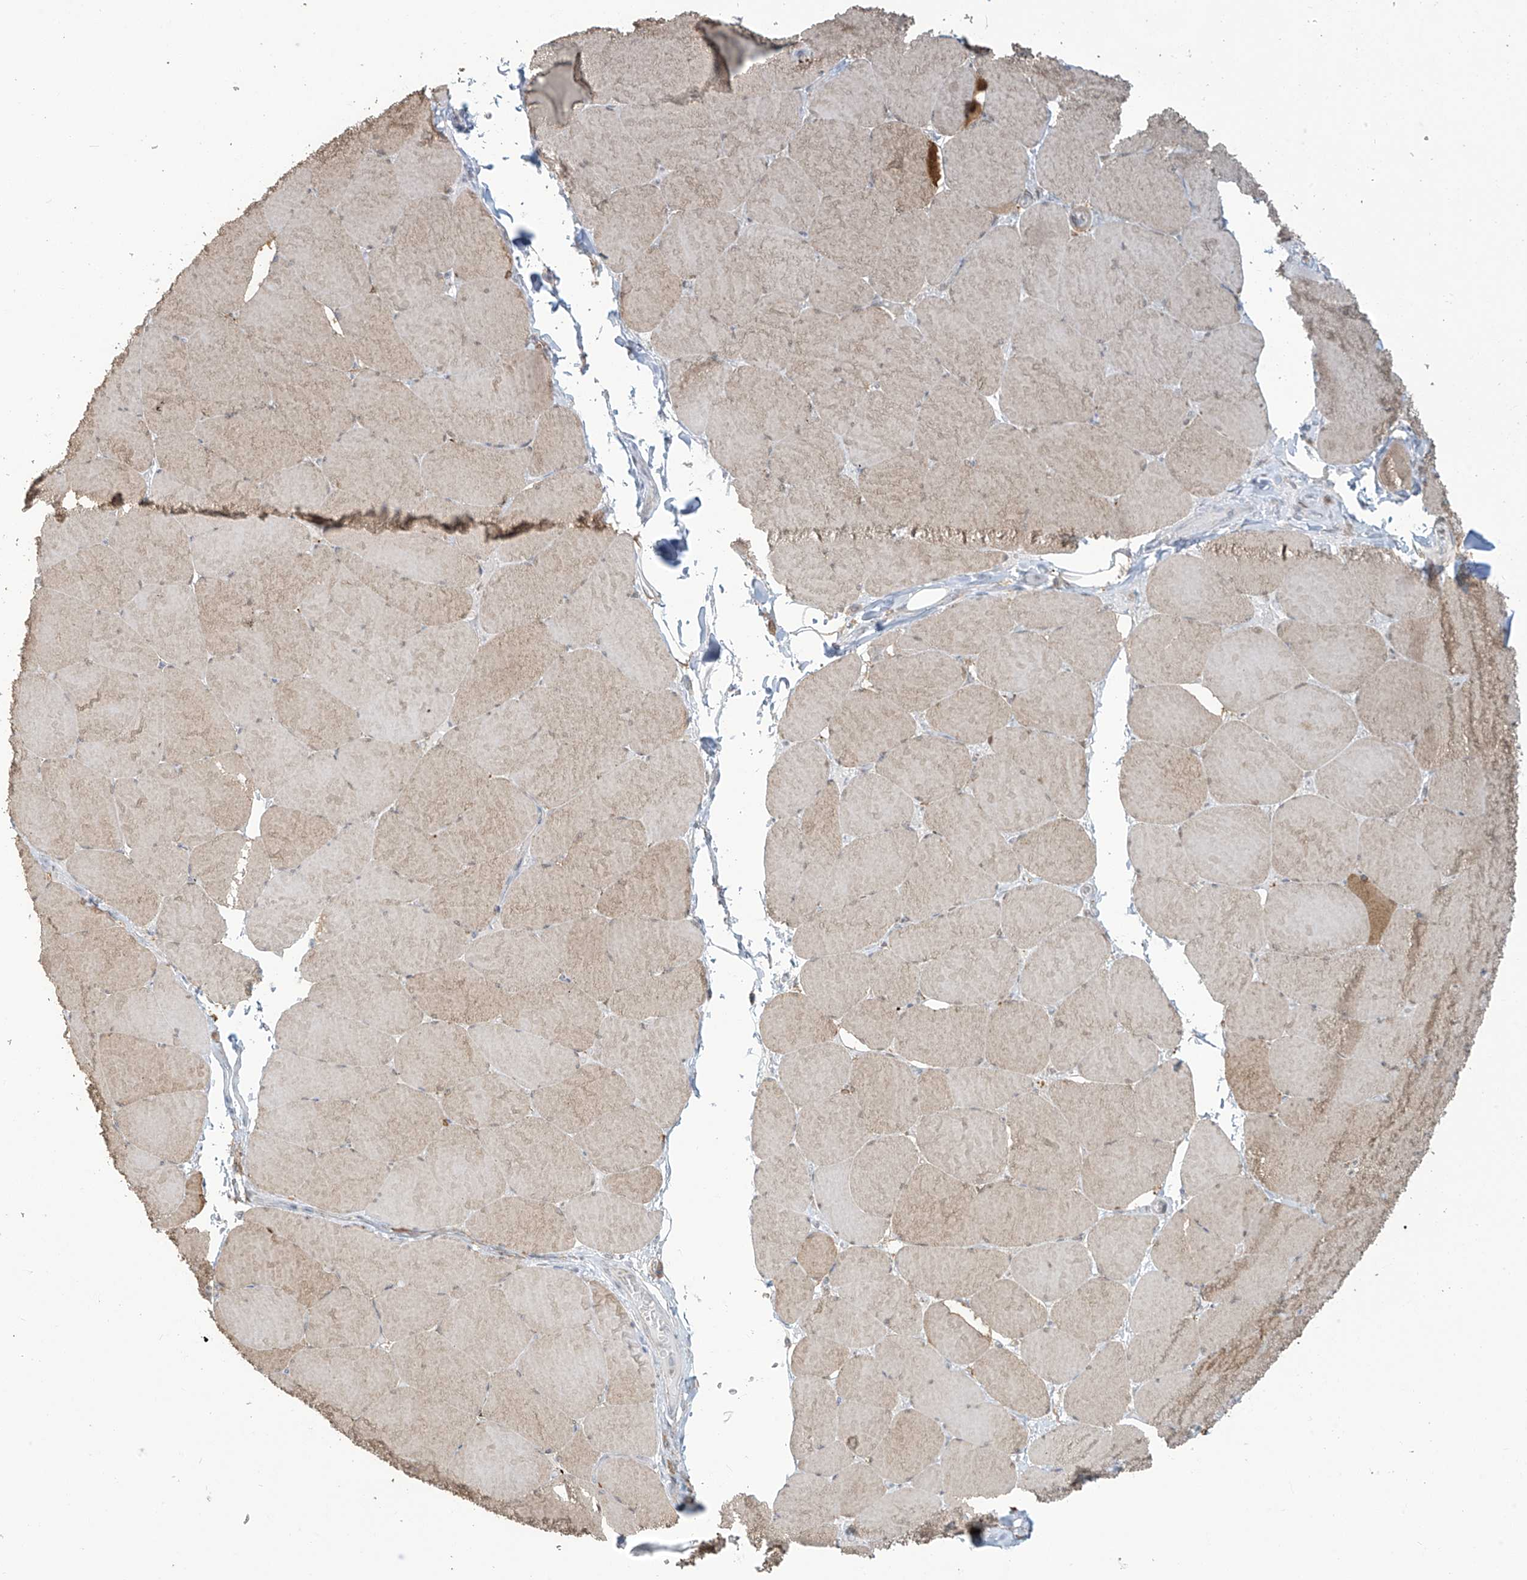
{"staining": {"intensity": "moderate", "quantity": "<25%", "location": "cytoplasmic/membranous"}, "tissue": "skeletal muscle", "cell_type": "Myocytes", "image_type": "normal", "snomed": [{"axis": "morphology", "description": "Normal tissue, NOS"}, {"axis": "topography", "description": "Skeletal muscle"}, {"axis": "topography", "description": "Head-Neck"}], "caption": "DAB immunohistochemical staining of unremarkable skeletal muscle exhibits moderate cytoplasmic/membranous protein staining in about <25% of myocytes. The protein of interest is shown in brown color, while the nuclei are stained blue.", "gene": "TAGAP", "patient": {"sex": "male", "age": 66}}